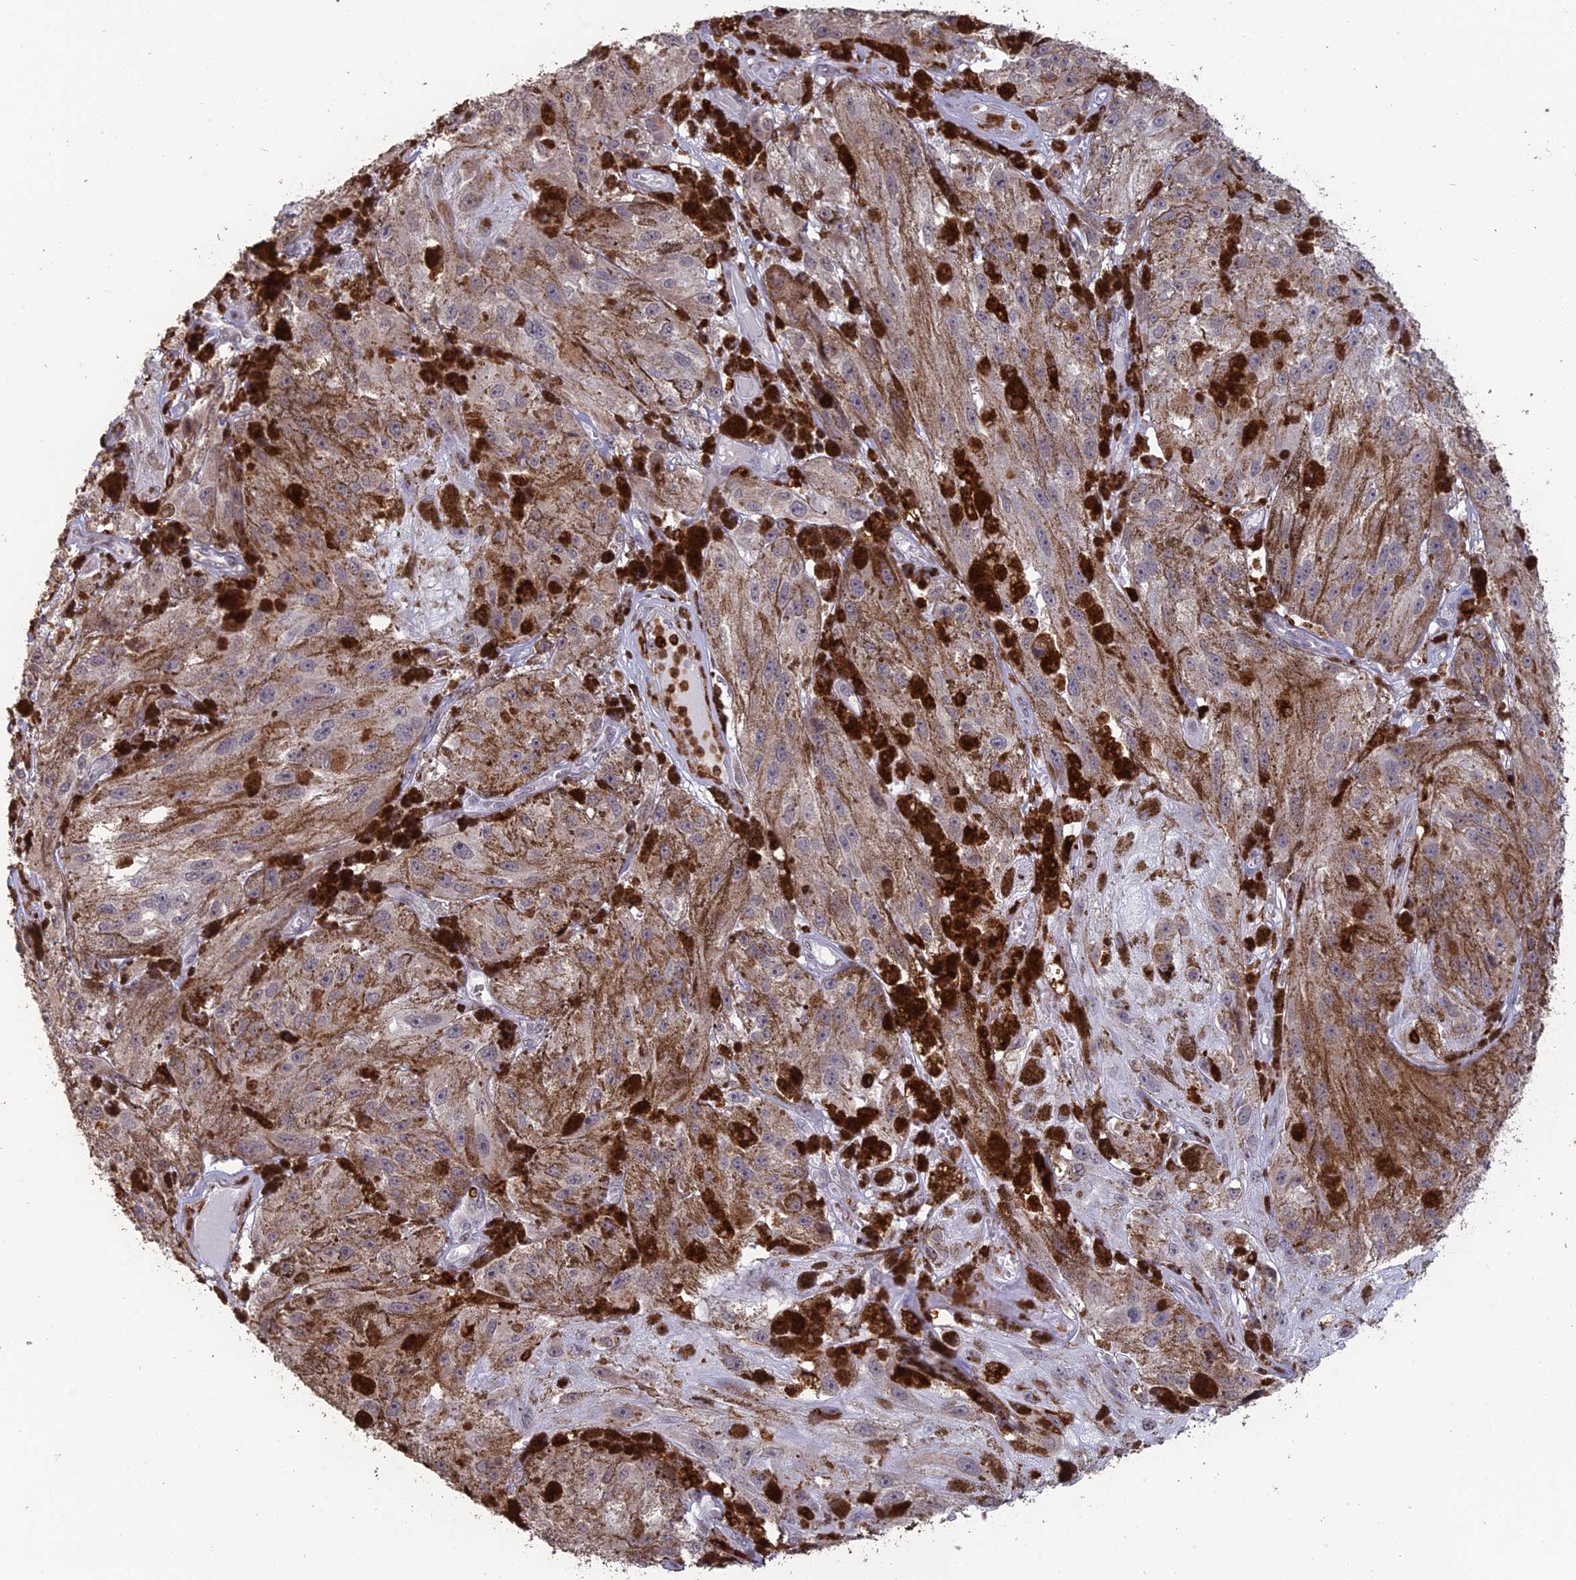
{"staining": {"intensity": "weak", "quantity": "<25%", "location": "cytoplasmic/membranous"}, "tissue": "melanoma", "cell_type": "Tumor cells", "image_type": "cancer", "snomed": [{"axis": "morphology", "description": "Malignant melanoma, NOS"}, {"axis": "topography", "description": "Skin"}], "caption": "A high-resolution micrograph shows immunohistochemistry staining of malignant melanoma, which exhibits no significant expression in tumor cells. Brightfield microscopy of immunohistochemistry (IHC) stained with DAB (brown) and hematoxylin (blue), captured at high magnification.", "gene": "APOBR", "patient": {"sex": "male", "age": 88}}